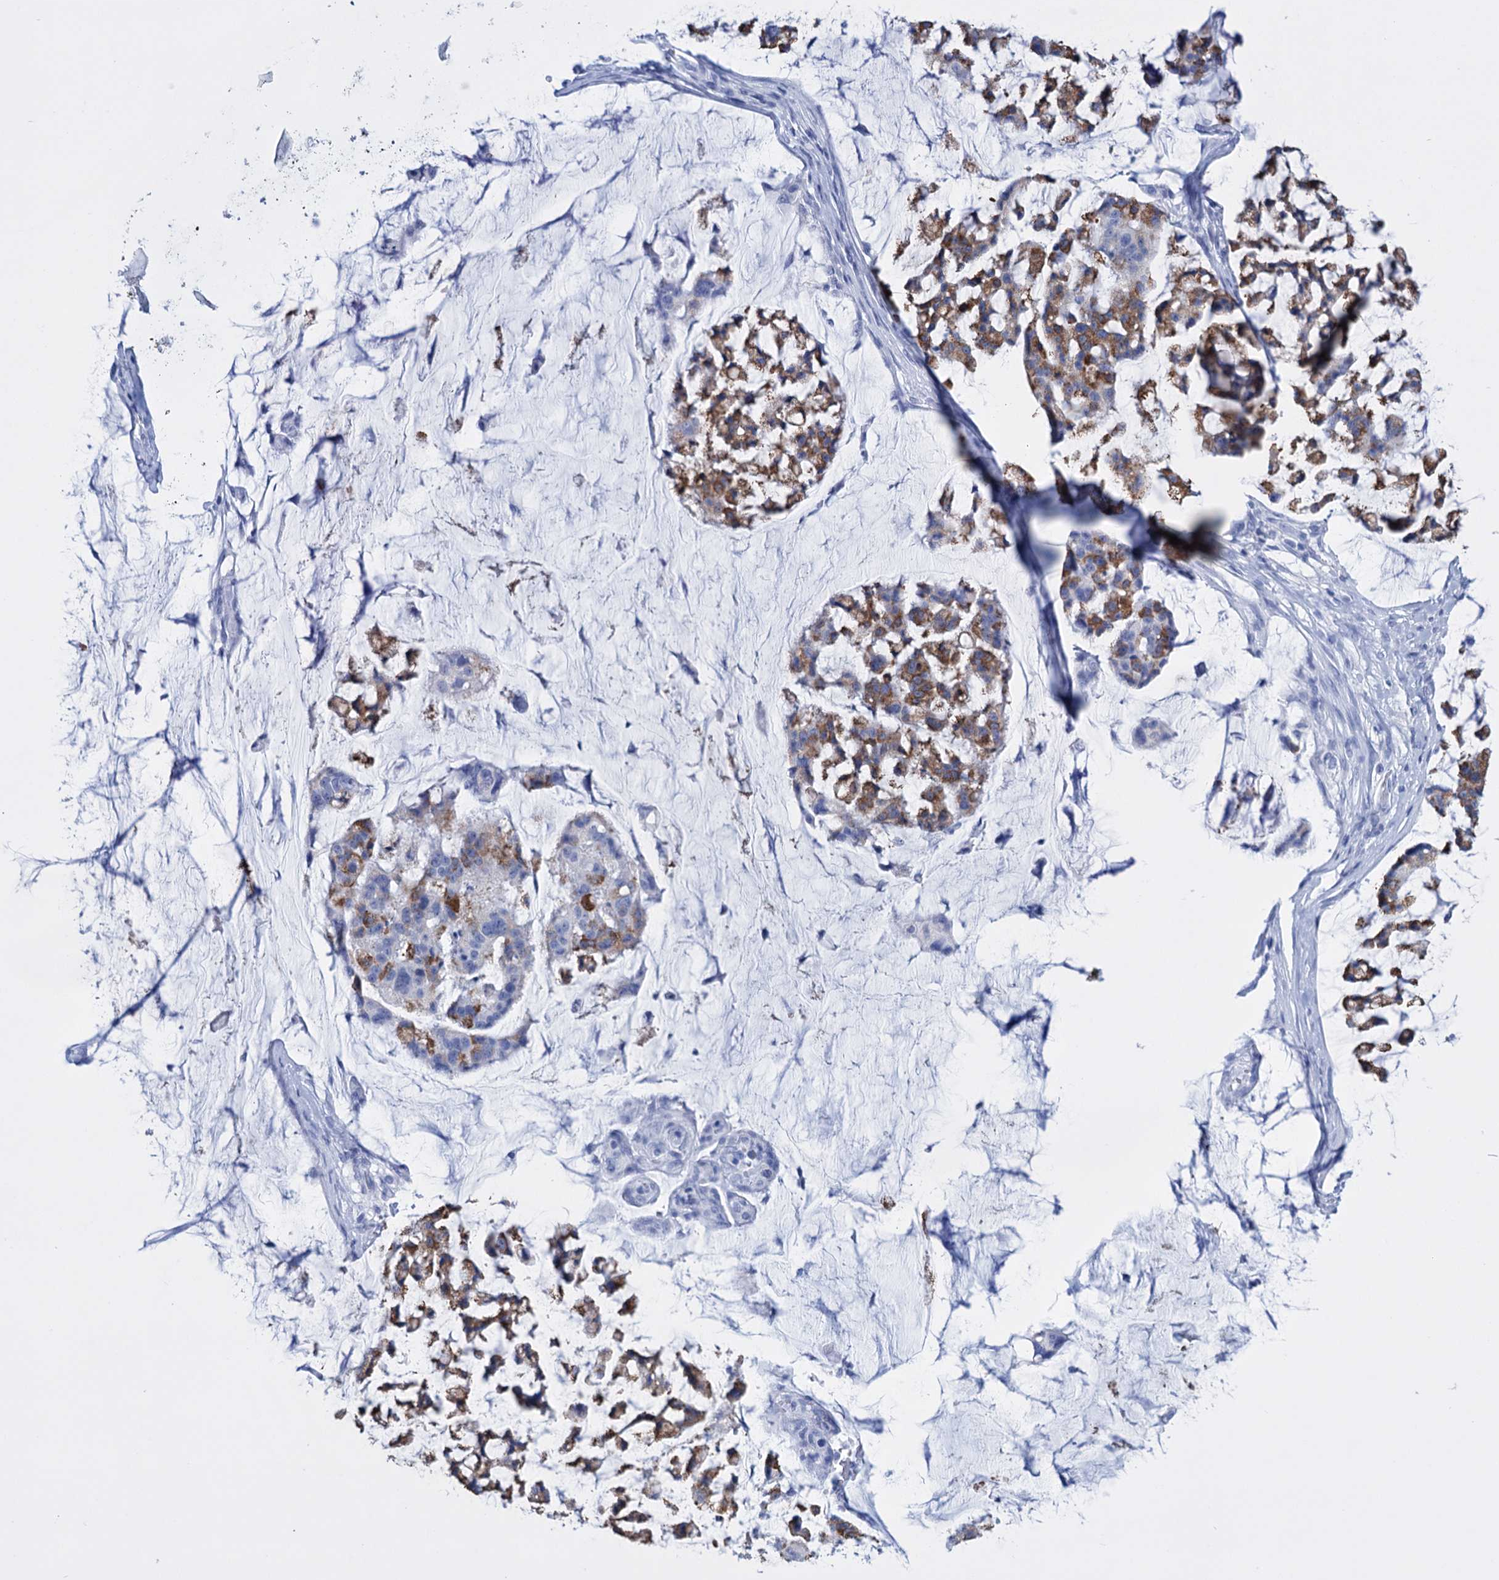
{"staining": {"intensity": "moderate", "quantity": ">75%", "location": "cytoplasmic/membranous"}, "tissue": "stomach cancer", "cell_type": "Tumor cells", "image_type": "cancer", "snomed": [{"axis": "morphology", "description": "Adenocarcinoma, NOS"}, {"axis": "topography", "description": "Stomach, lower"}], "caption": "This histopathology image displays adenocarcinoma (stomach) stained with immunohistochemistry (IHC) to label a protein in brown. The cytoplasmic/membranous of tumor cells show moderate positivity for the protein. Nuclei are counter-stained blue.", "gene": "FBXW12", "patient": {"sex": "male", "age": 67}}